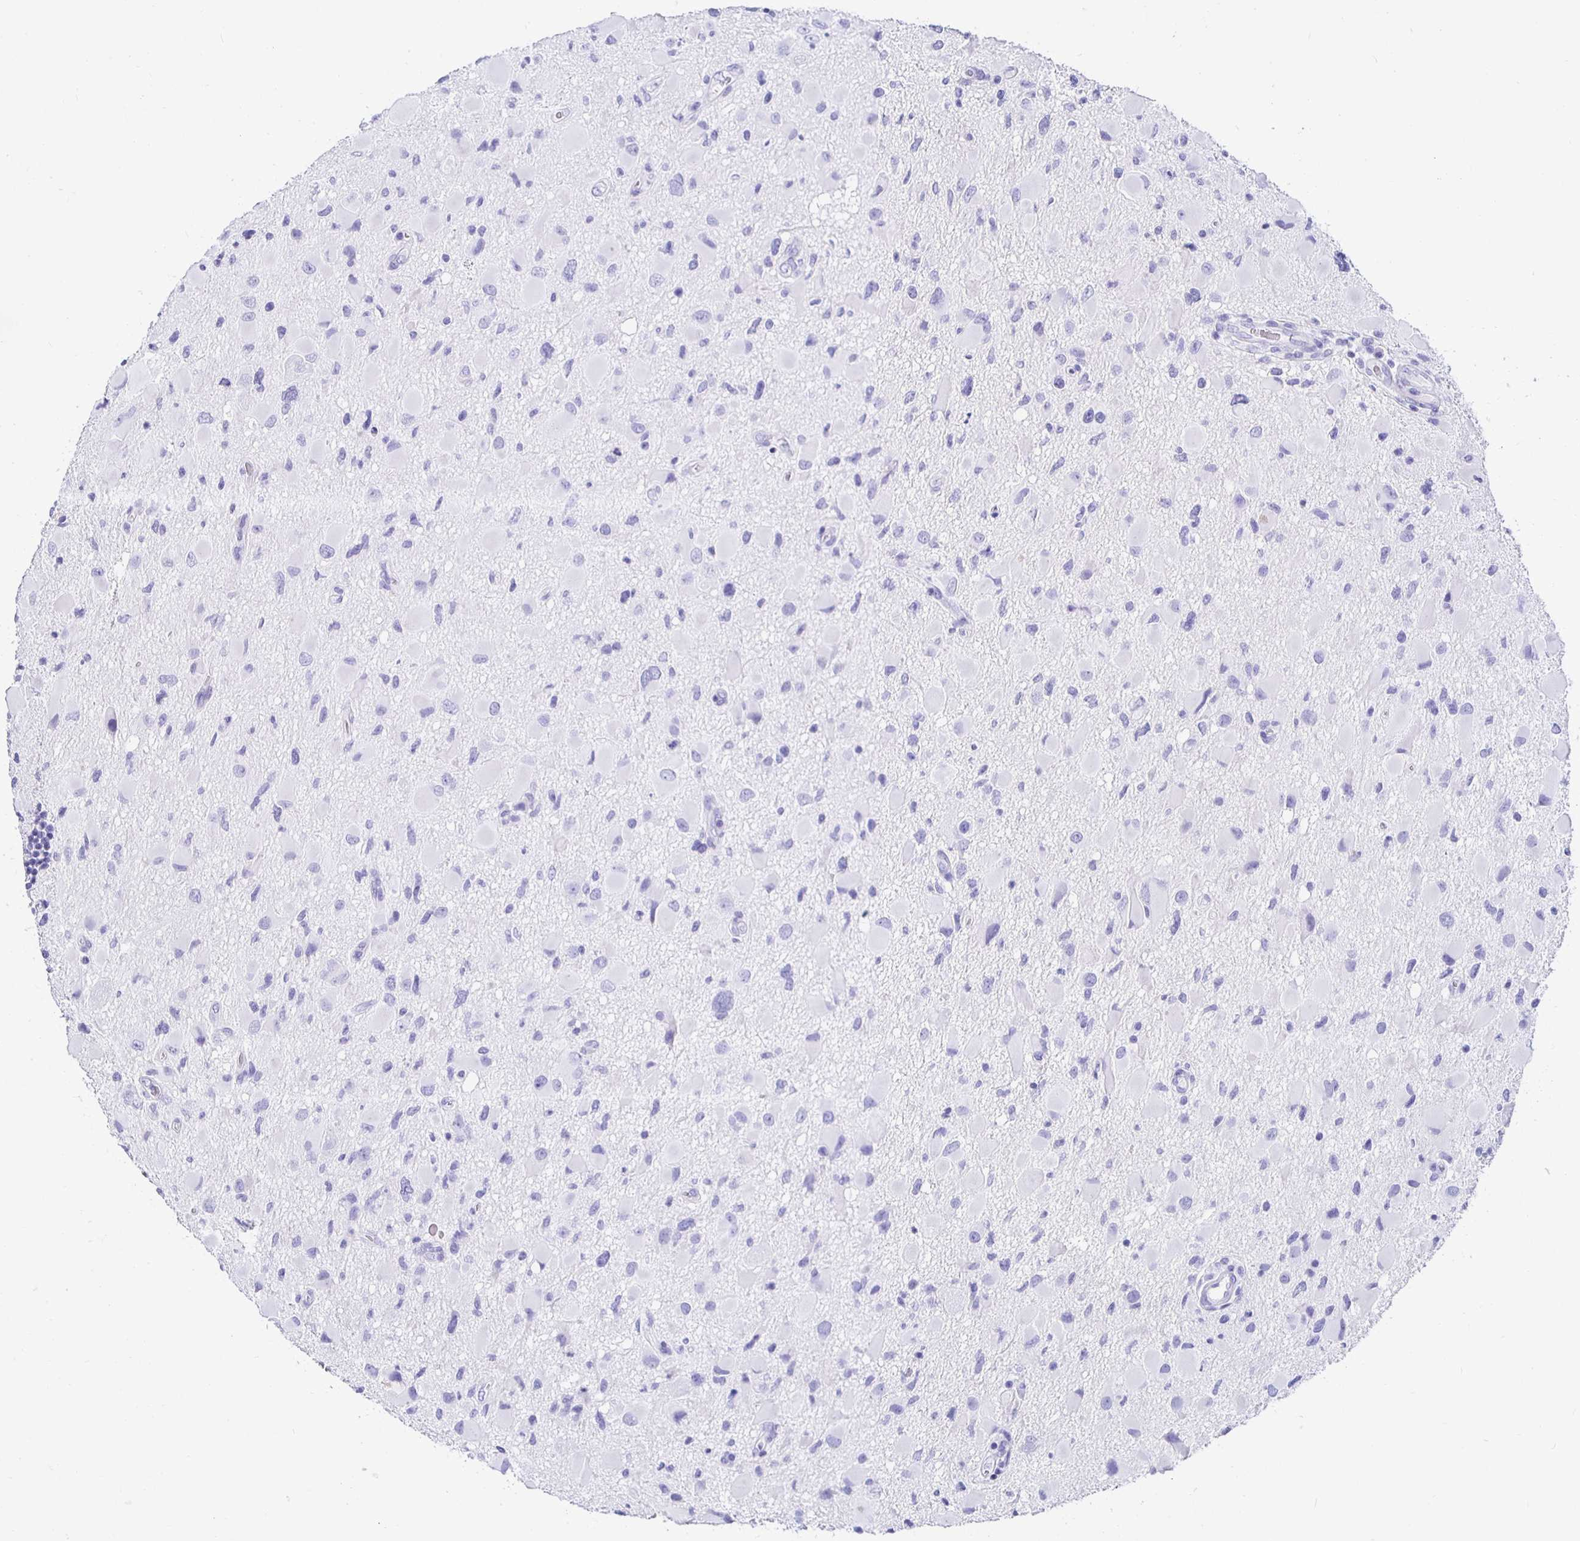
{"staining": {"intensity": "negative", "quantity": "none", "location": "none"}, "tissue": "glioma", "cell_type": "Tumor cells", "image_type": "cancer", "snomed": [{"axis": "morphology", "description": "Glioma, malignant, Low grade"}, {"axis": "topography", "description": "Brain"}], "caption": "Immunohistochemical staining of human glioma displays no significant positivity in tumor cells.", "gene": "UMOD", "patient": {"sex": "female", "age": 32}}